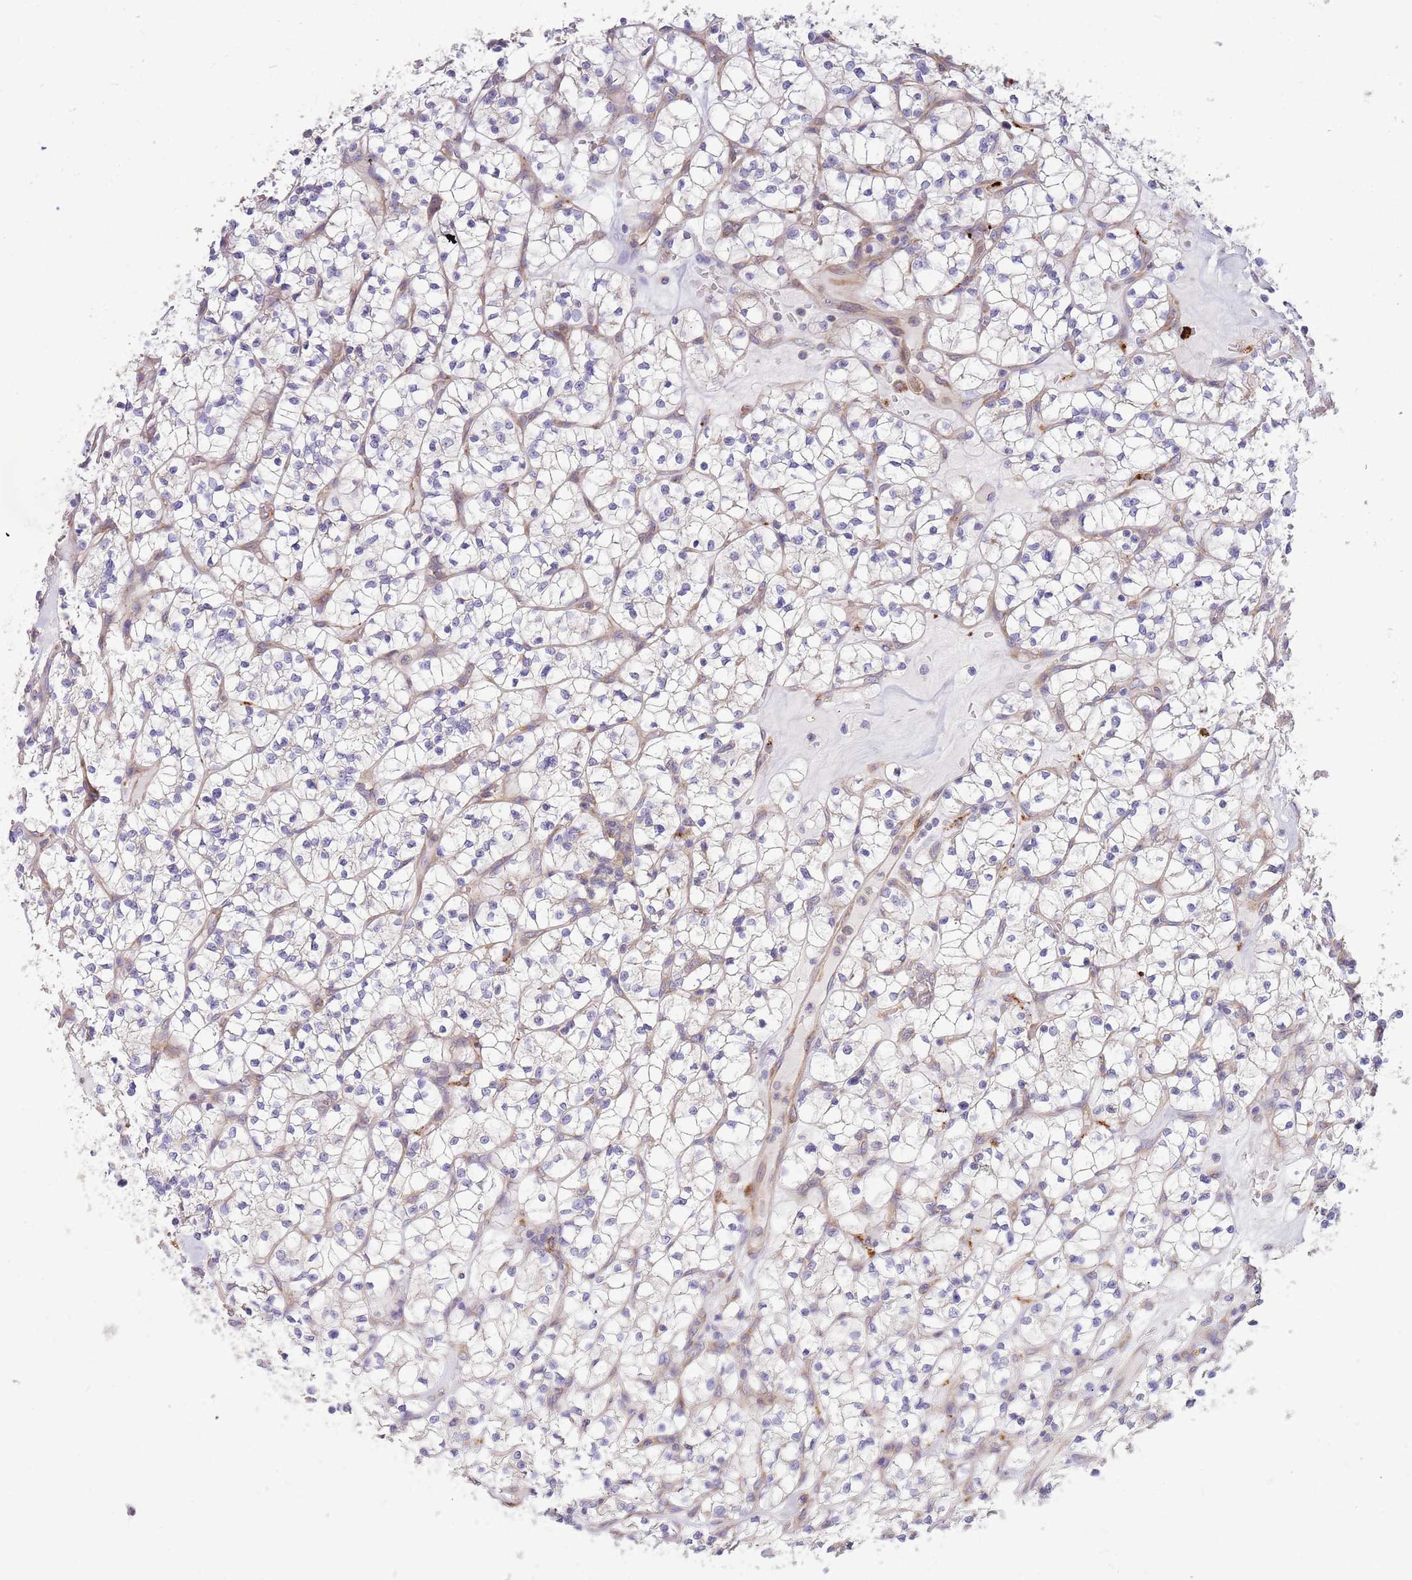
{"staining": {"intensity": "negative", "quantity": "none", "location": "none"}, "tissue": "renal cancer", "cell_type": "Tumor cells", "image_type": "cancer", "snomed": [{"axis": "morphology", "description": "Adenocarcinoma, NOS"}, {"axis": "topography", "description": "Kidney"}], "caption": "Protein analysis of renal adenocarcinoma exhibits no significant expression in tumor cells.", "gene": "ARMCX6", "patient": {"sex": "female", "age": 64}}